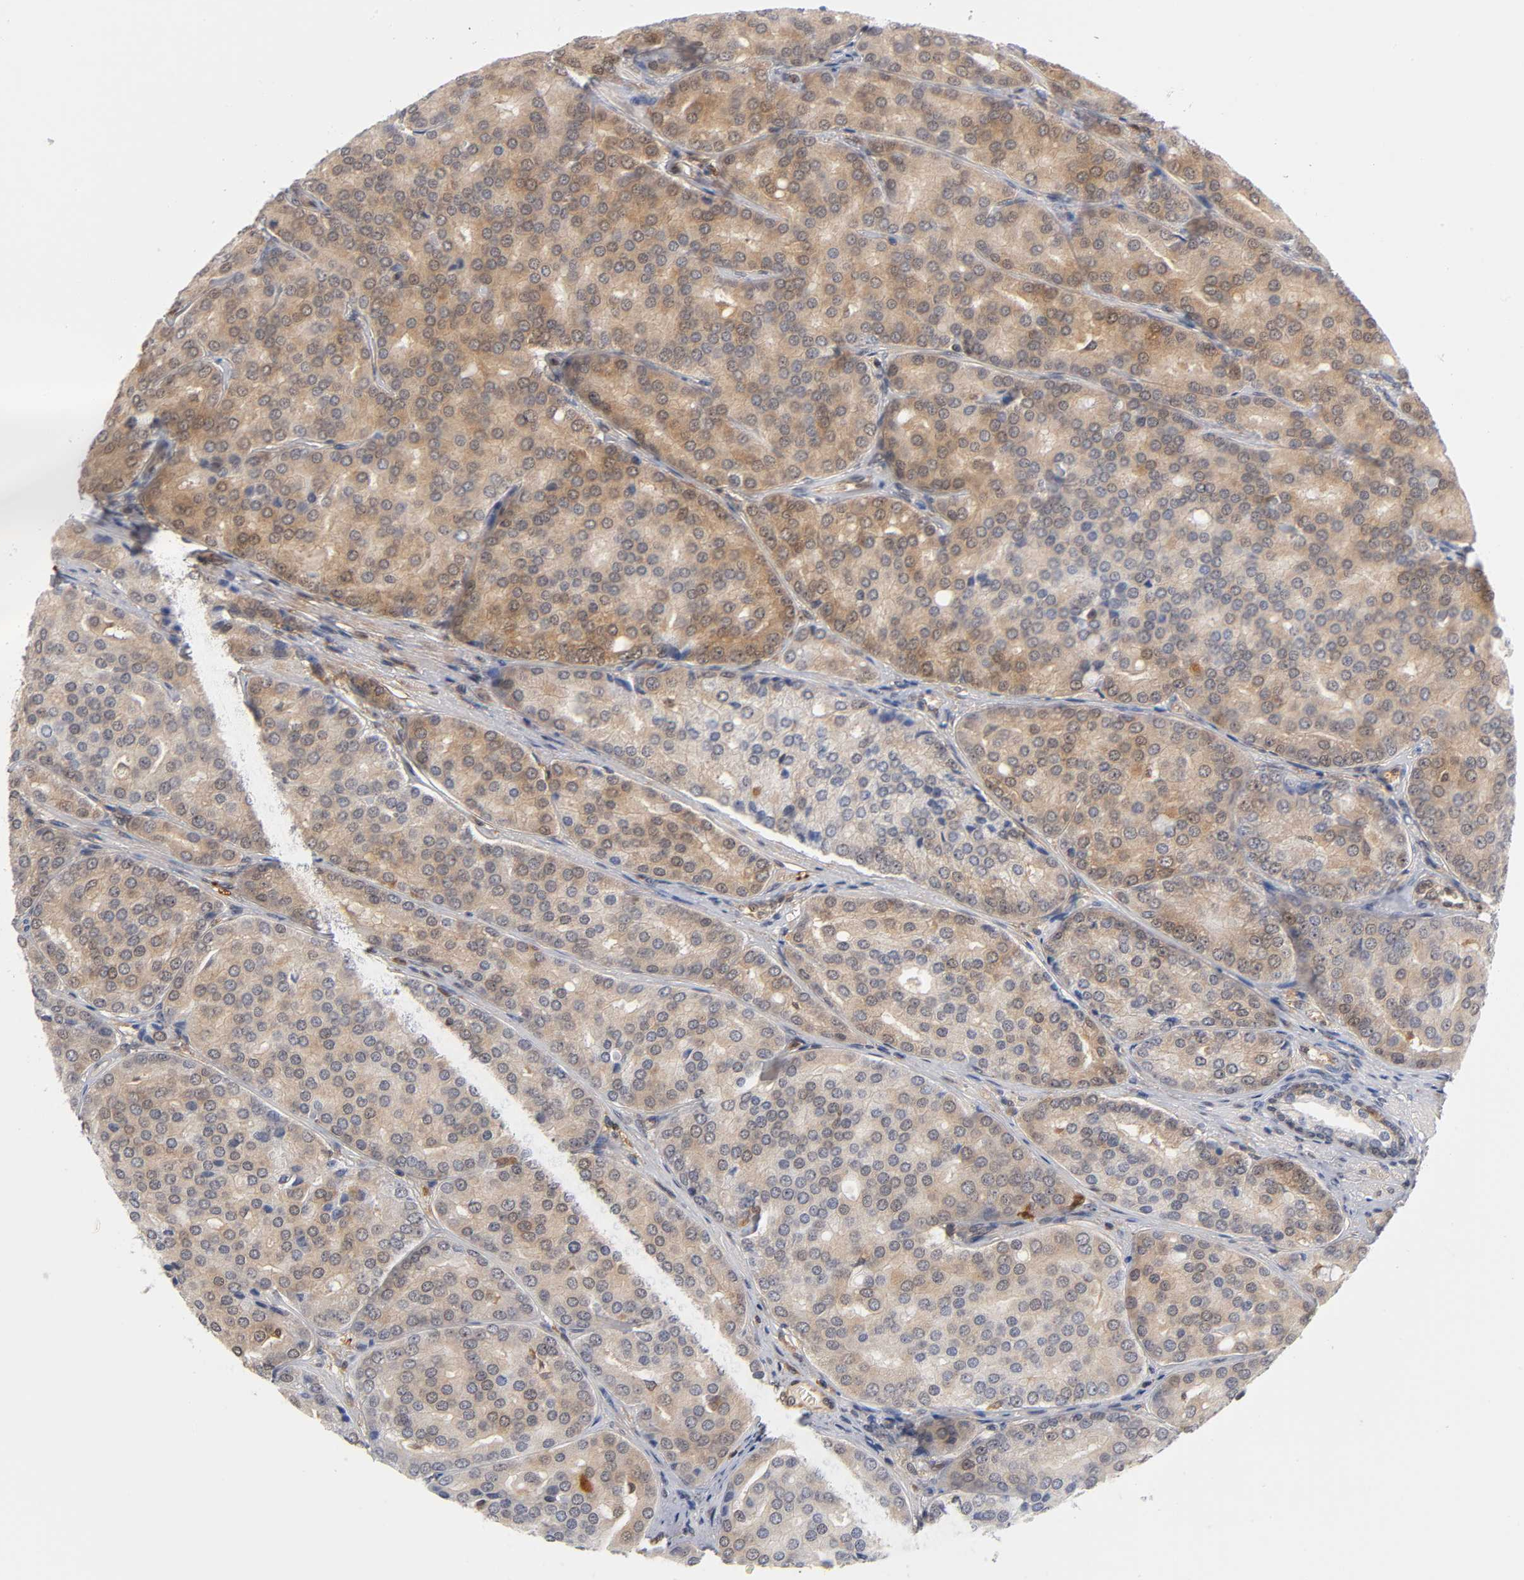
{"staining": {"intensity": "moderate", "quantity": ">75%", "location": "cytoplasmic/membranous"}, "tissue": "prostate cancer", "cell_type": "Tumor cells", "image_type": "cancer", "snomed": [{"axis": "morphology", "description": "Adenocarcinoma, High grade"}, {"axis": "topography", "description": "Prostate"}], "caption": "Prostate cancer stained with a protein marker displays moderate staining in tumor cells.", "gene": "DFFB", "patient": {"sex": "male", "age": 64}}